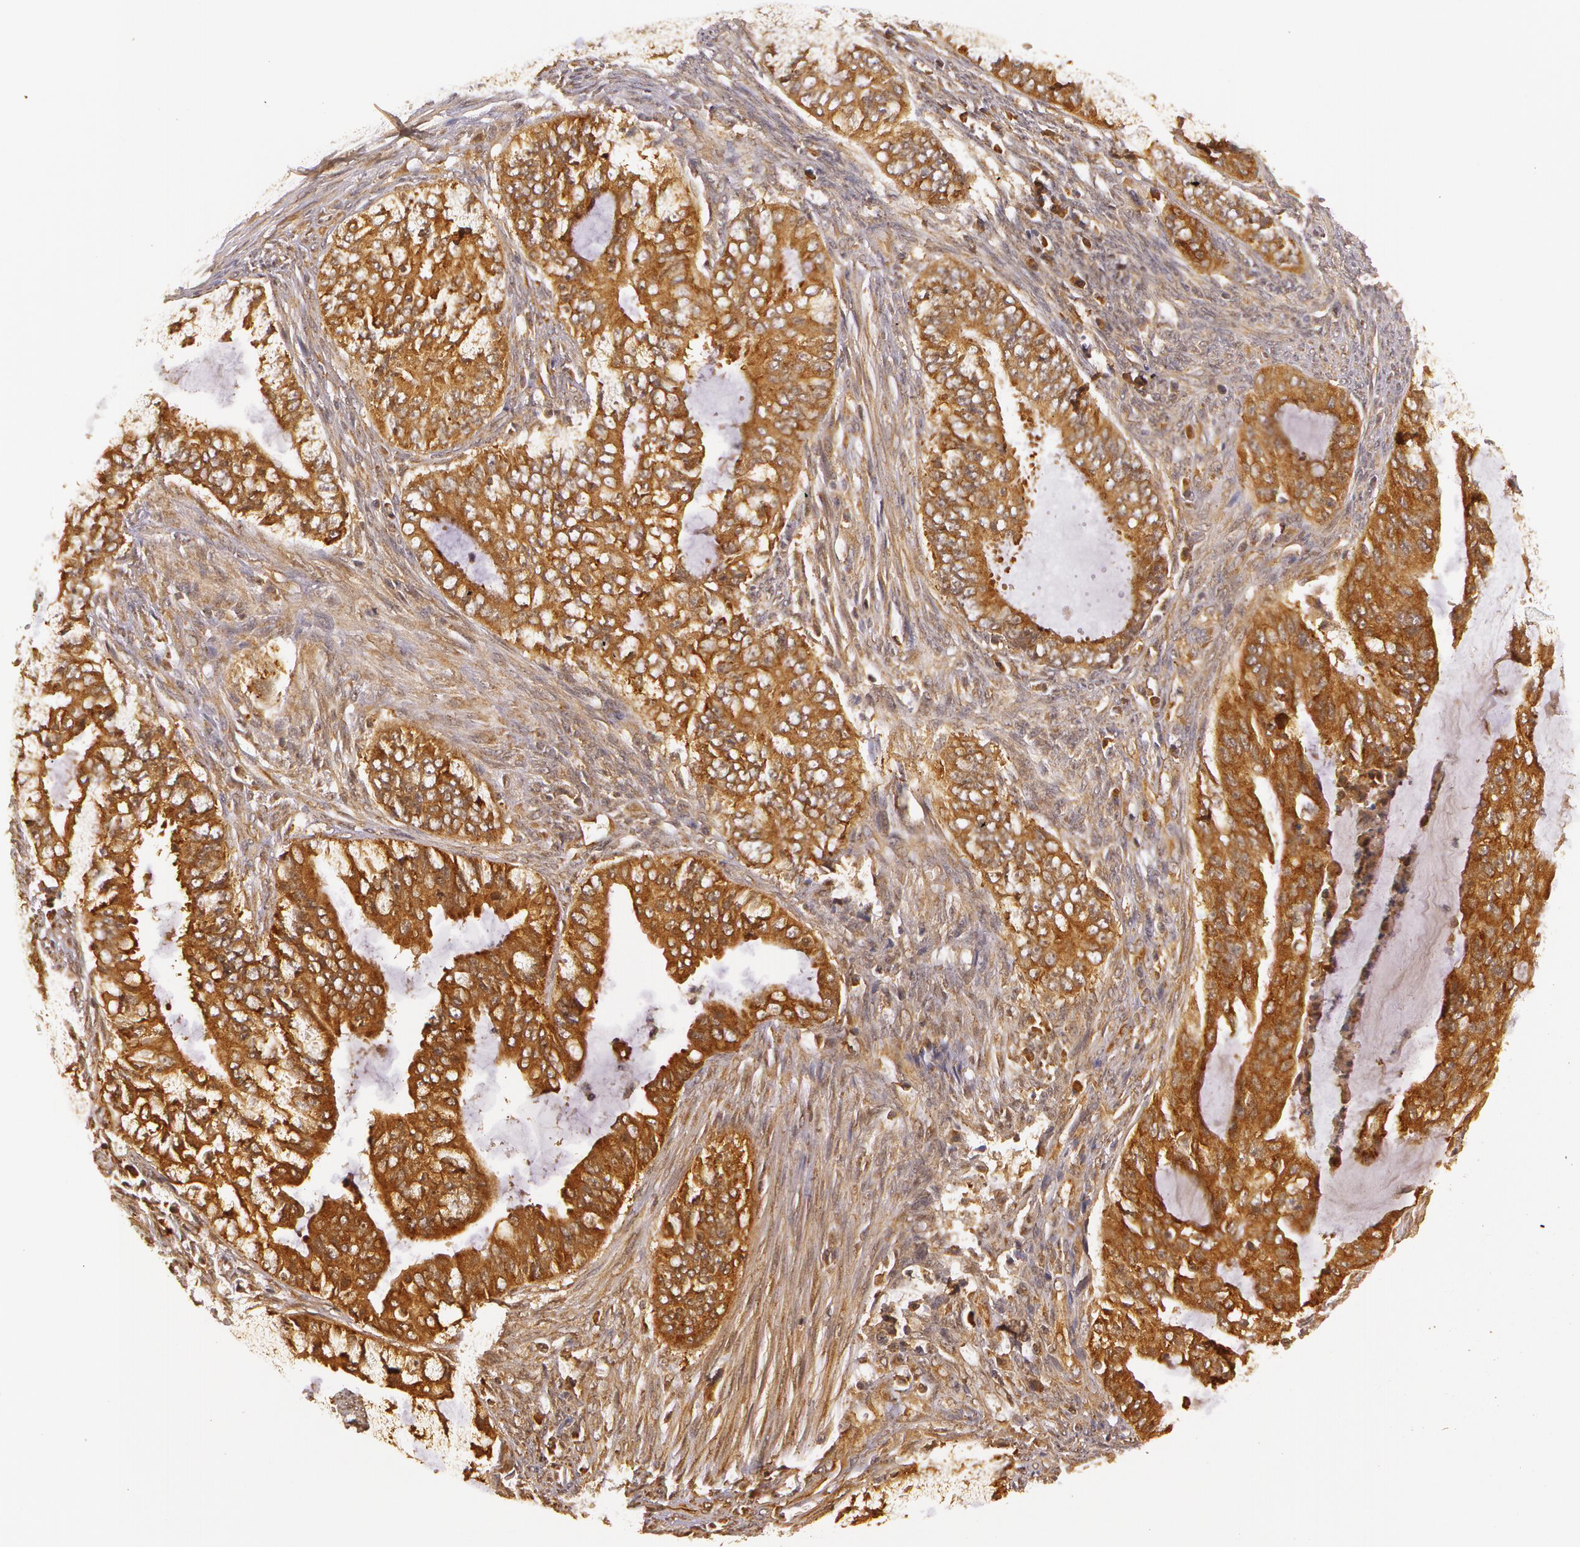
{"staining": {"intensity": "moderate", "quantity": ">75%", "location": "cytoplasmic/membranous"}, "tissue": "endometrial cancer", "cell_type": "Tumor cells", "image_type": "cancer", "snomed": [{"axis": "morphology", "description": "Adenocarcinoma, NOS"}, {"axis": "topography", "description": "Endometrium"}], "caption": "A histopathology image of endometrial cancer stained for a protein demonstrates moderate cytoplasmic/membranous brown staining in tumor cells. (Stains: DAB (3,3'-diaminobenzidine) in brown, nuclei in blue, Microscopy: brightfield microscopy at high magnification).", "gene": "ASCC2", "patient": {"sex": "female", "age": 75}}